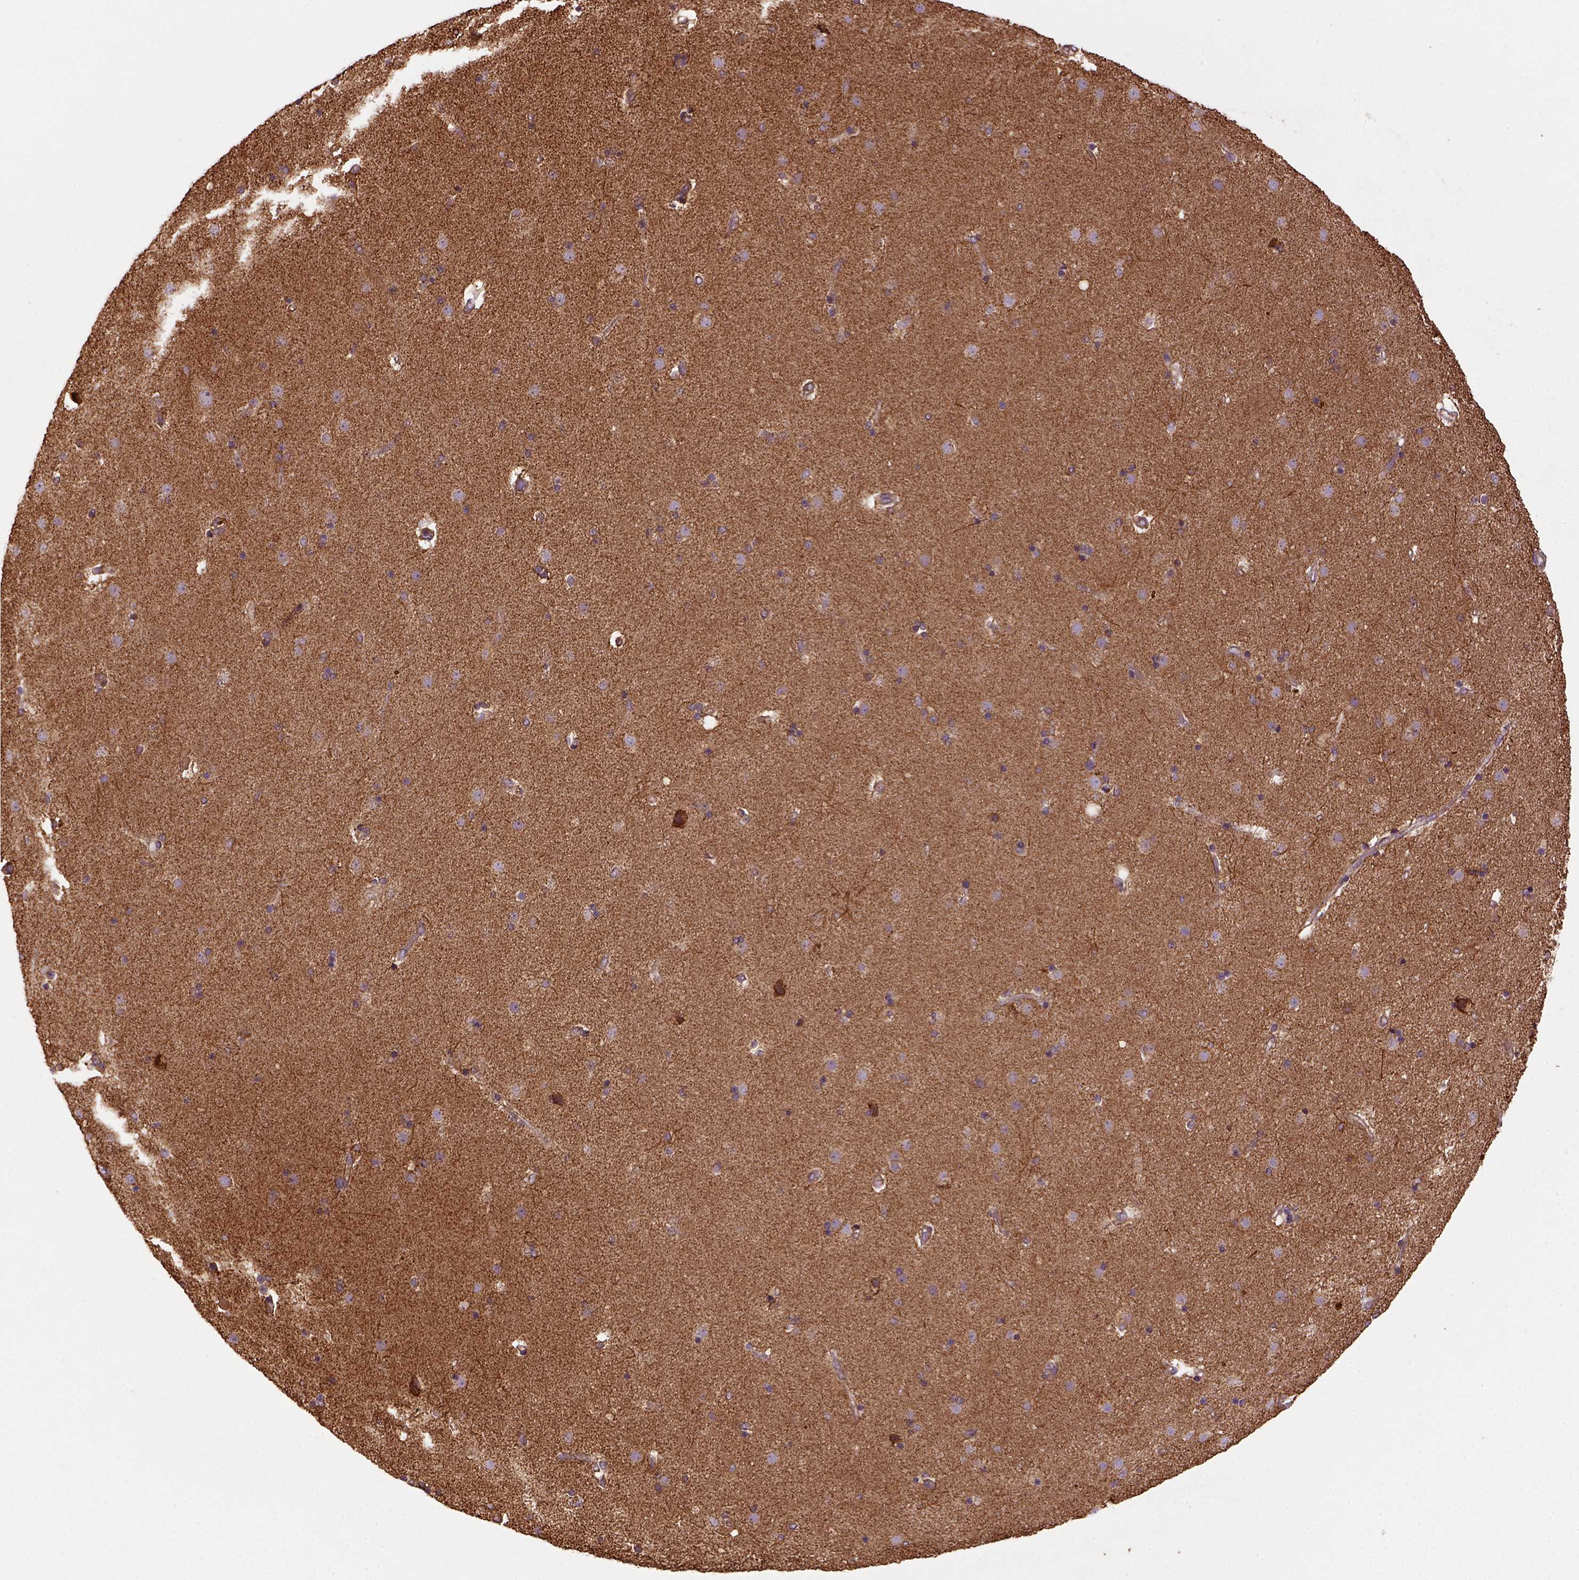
{"staining": {"intensity": "moderate", "quantity": ">75%", "location": "cytoplasmic/membranous"}, "tissue": "caudate", "cell_type": "Glial cells", "image_type": "normal", "snomed": [{"axis": "morphology", "description": "Normal tissue, NOS"}, {"axis": "topography", "description": "Lateral ventricle wall"}], "caption": "Immunohistochemistry (IHC) (DAB) staining of benign caudate demonstrates moderate cytoplasmic/membranous protein staining in approximately >75% of glial cells.", "gene": "MAPK8IP3", "patient": {"sex": "female", "age": 71}}